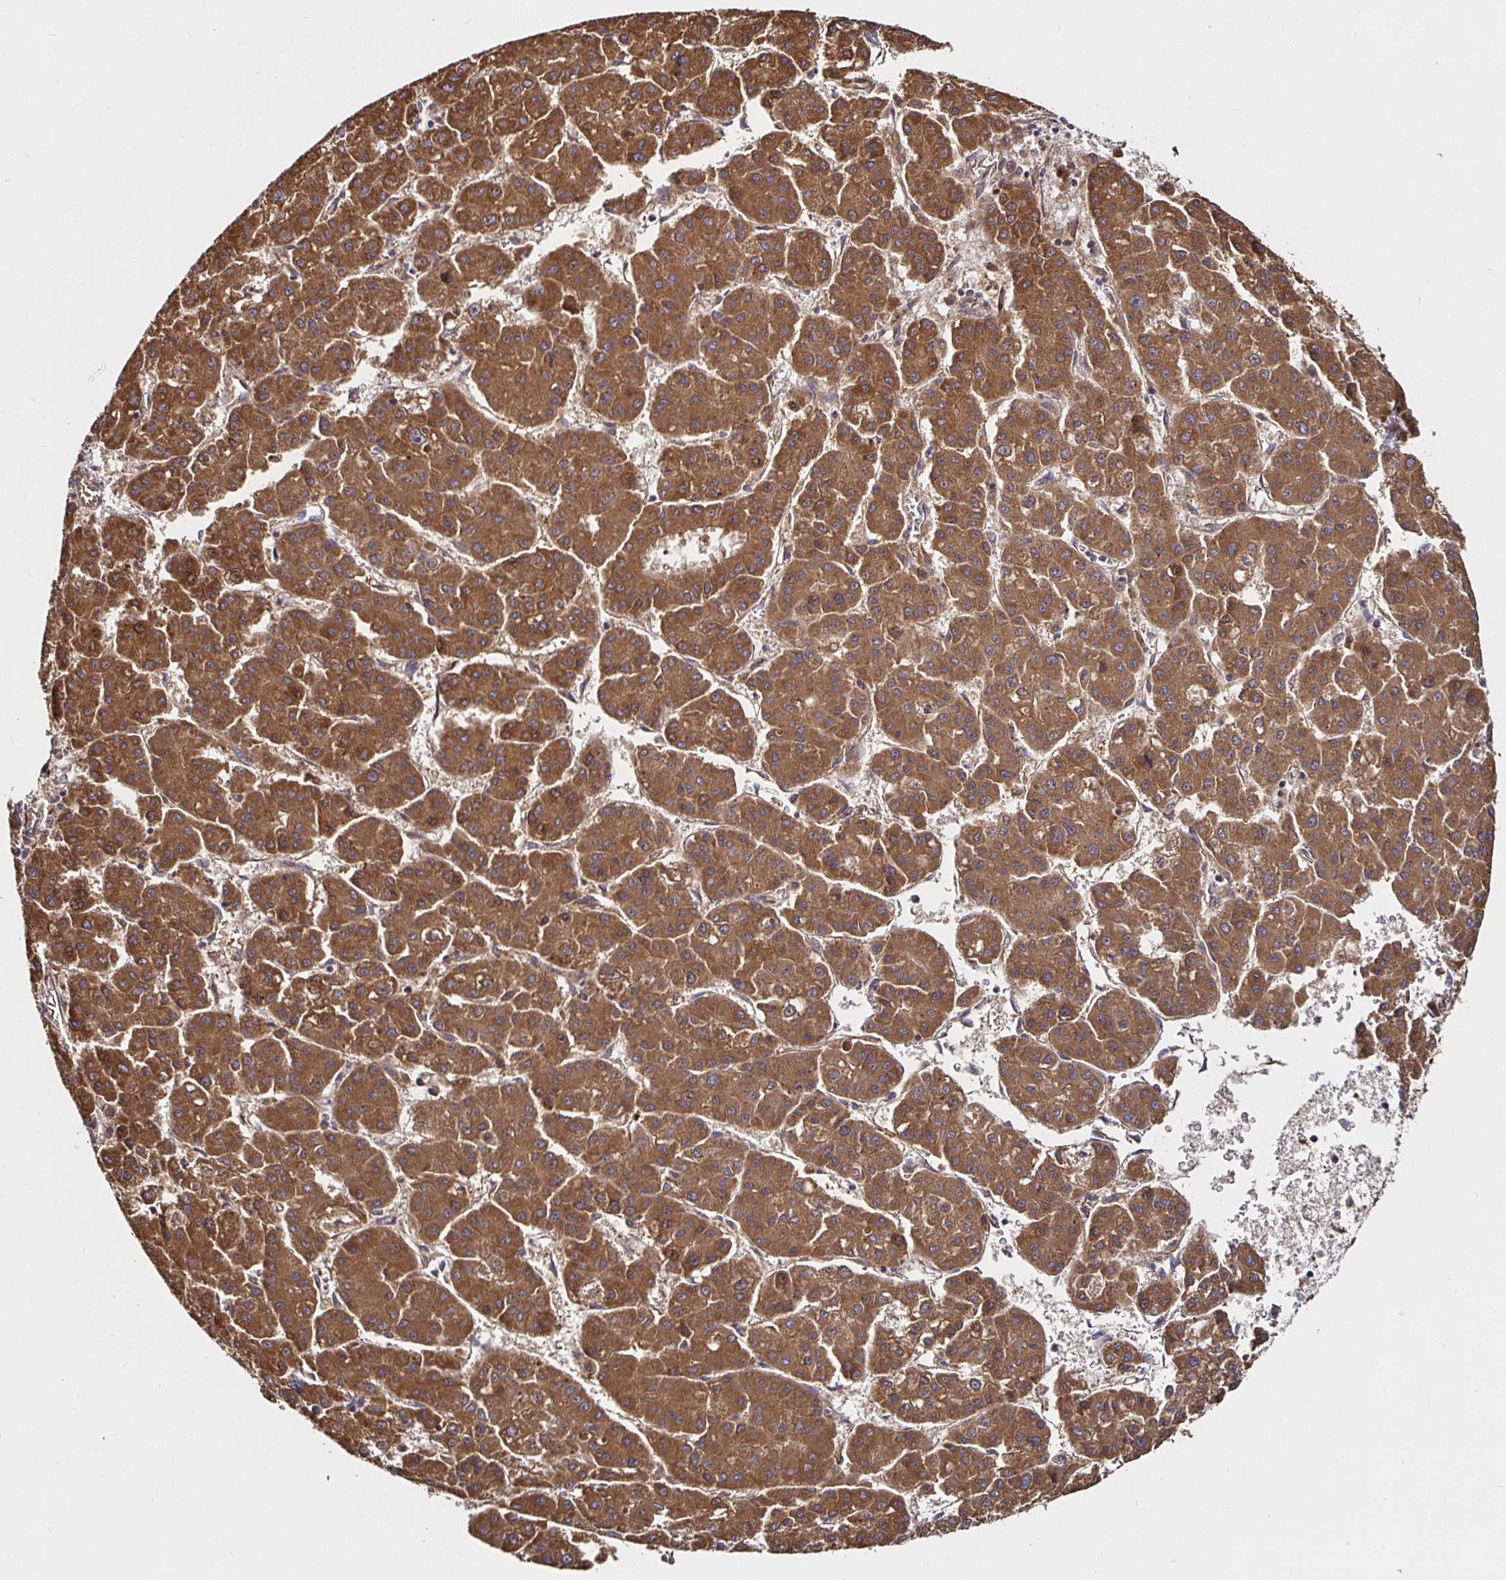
{"staining": {"intensity": "strong", "quantity": ">75%", "location": "cytoplasmic/membranous"}, "tissue": "liver cancer", "cell_type": "Tumor cells", "image_type": "cancer", "snomed": [{"axis": "morphology", "description": "Carcinoma, Hepatocellular, NOS"}, {"axis": "topography", "description": "Liver"}], "caption": "A histopathology image of liver cancer stained for a protein shows strong cytoplasmic/membranous brown staining in tumor cells.", "gene": "MLST8", "patient": {"sex": "male", "age": 73}}